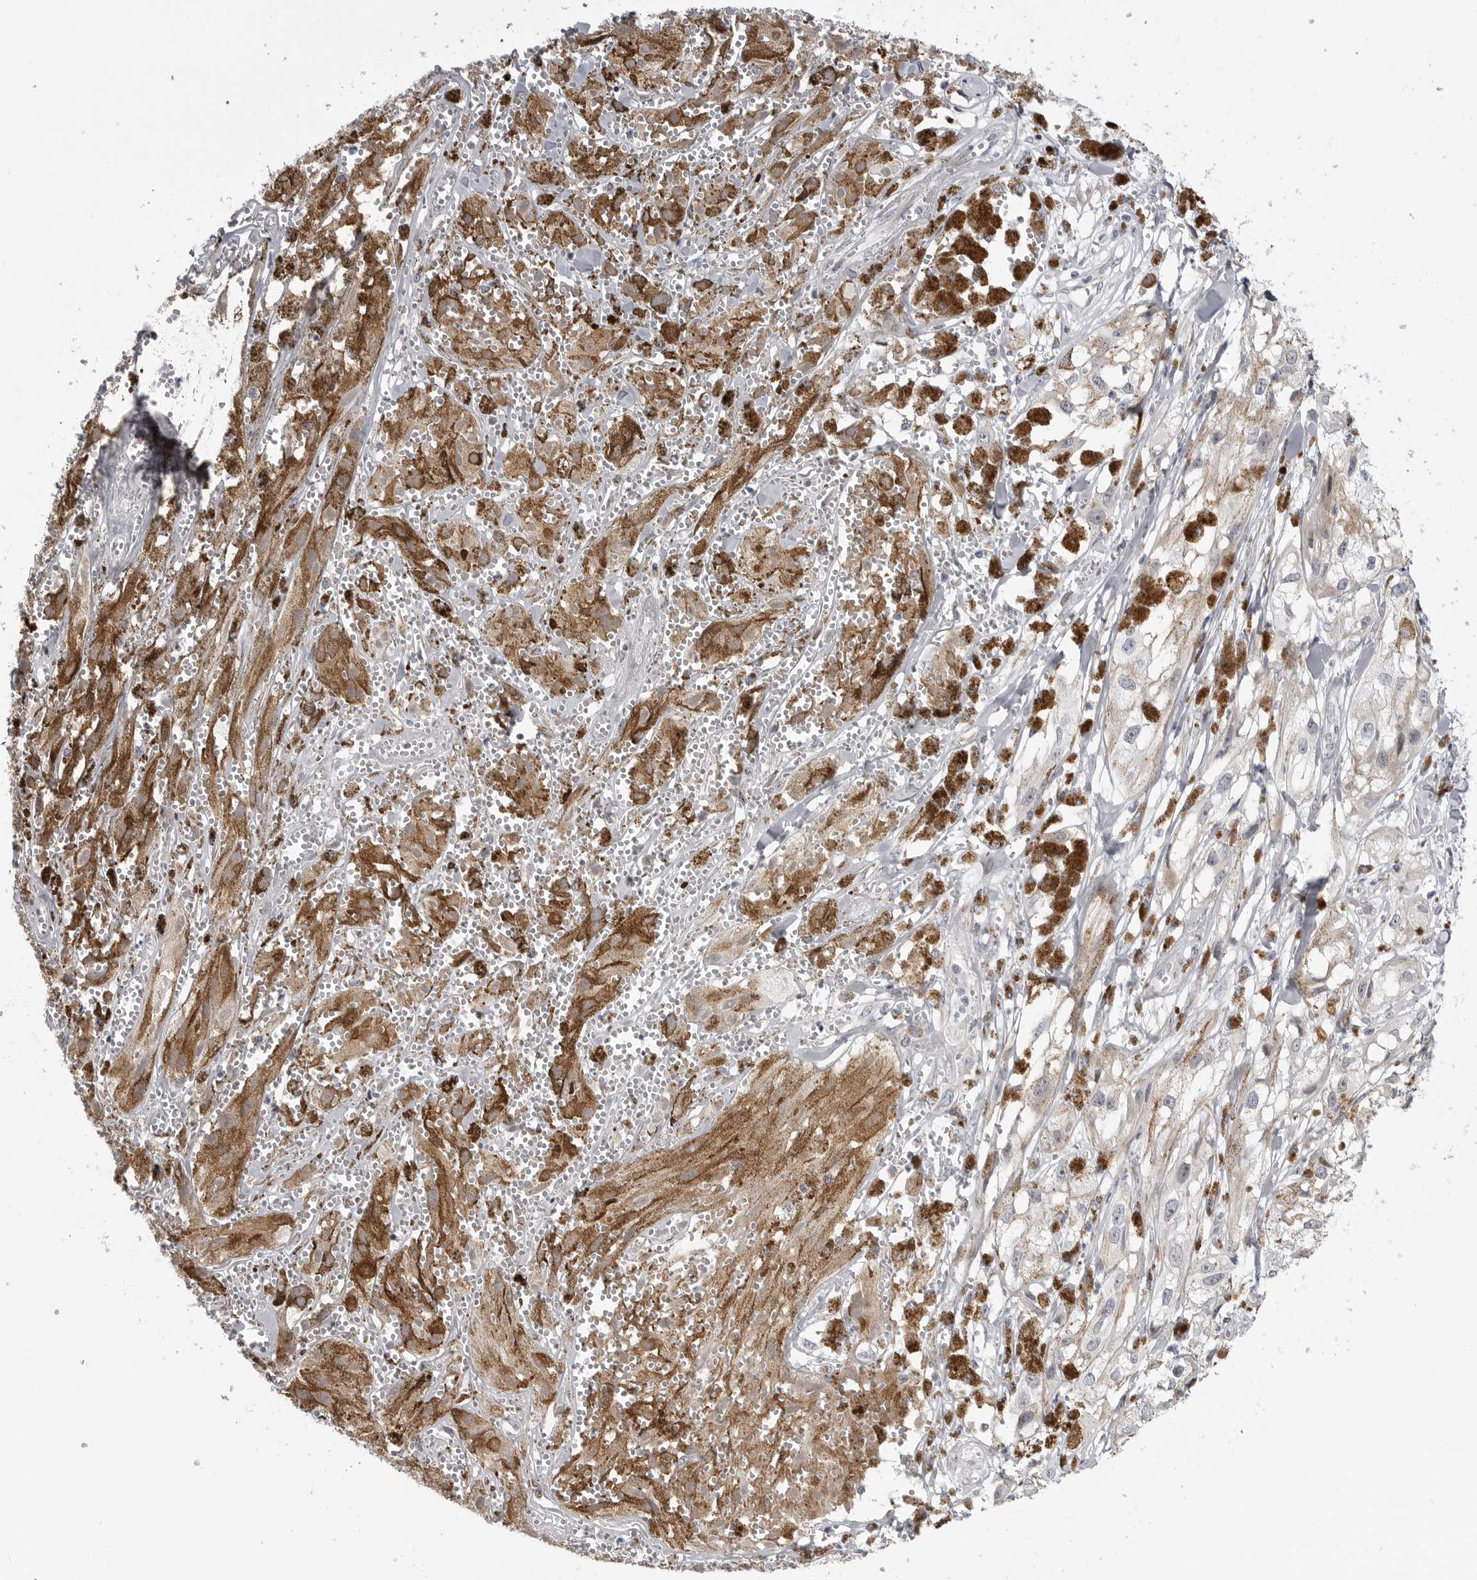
{"staining": {"intensity": "negative", "quantity": "none", "location": "none"}, "tissue": "melanoma", "cell_type": "Tumor cells", "image_type": "cancer", "snomed": [{"axis": "morphology", "description": "Malignant melanoma, NOS"}, {"axis": "topography", "description": "Skin"}], "caption": "Image shows no significant protein positivity in tumor cells of melanoma.", "gene": "LRRC45", "patient": {"sex": "male", "age": 88}}